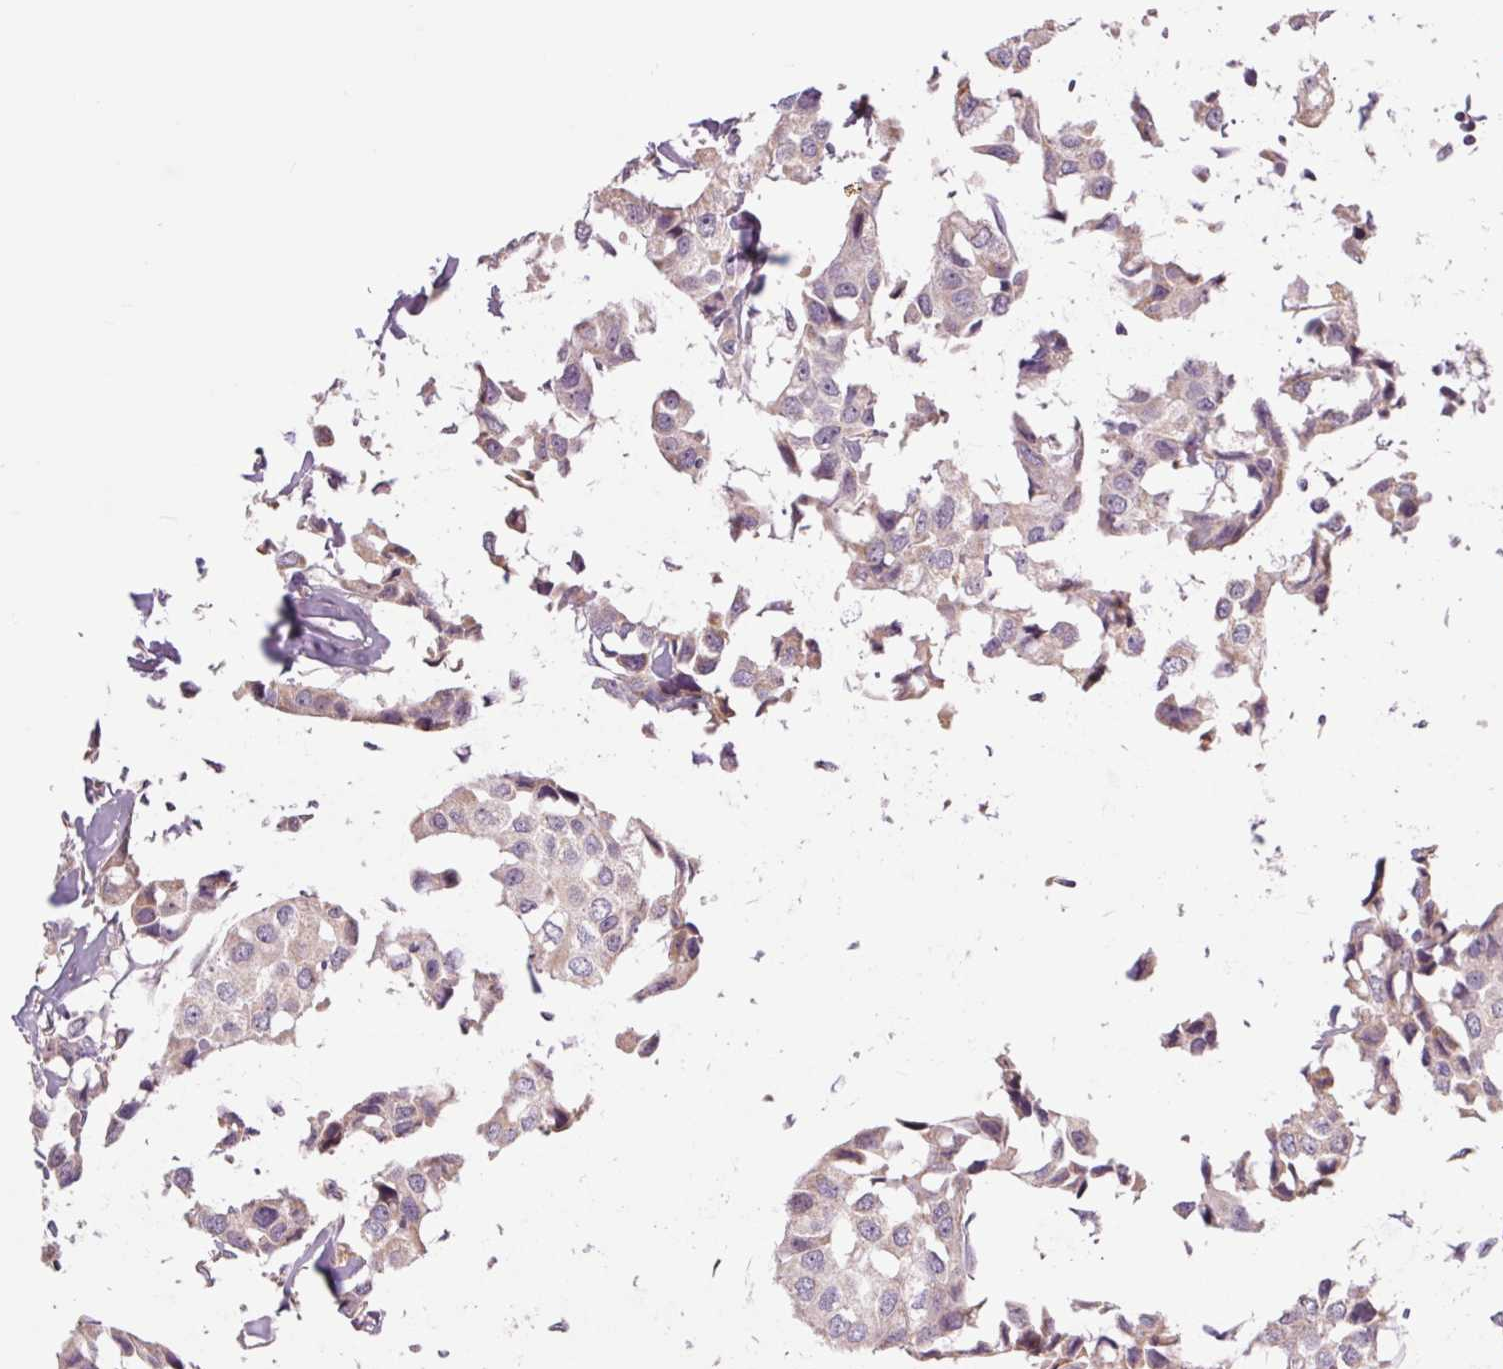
{"staining": {"intensity": "weak", "quantity": "<25%", "location": "cytoplasmic/membranous"}, "tissue": "breast cancer", "cell_type": "Tumor cells", "image_type": "cancer", "snomed": [{"axis": "morphology", "description": "Duct carcinoma"}, {"axis": "topography", "description": "Breast"}], "caption": "IHC image of neoplastic tissue: human breast cancer stained with DAB shows no significant protein staining in tumor cells. (Stains: DAB IHC with hematoxylin counter stain, Microscopy: brightfield microscopy at high magnification).", "gene": "COX6A1", "patient": {"sex": "female", "age": 80}}